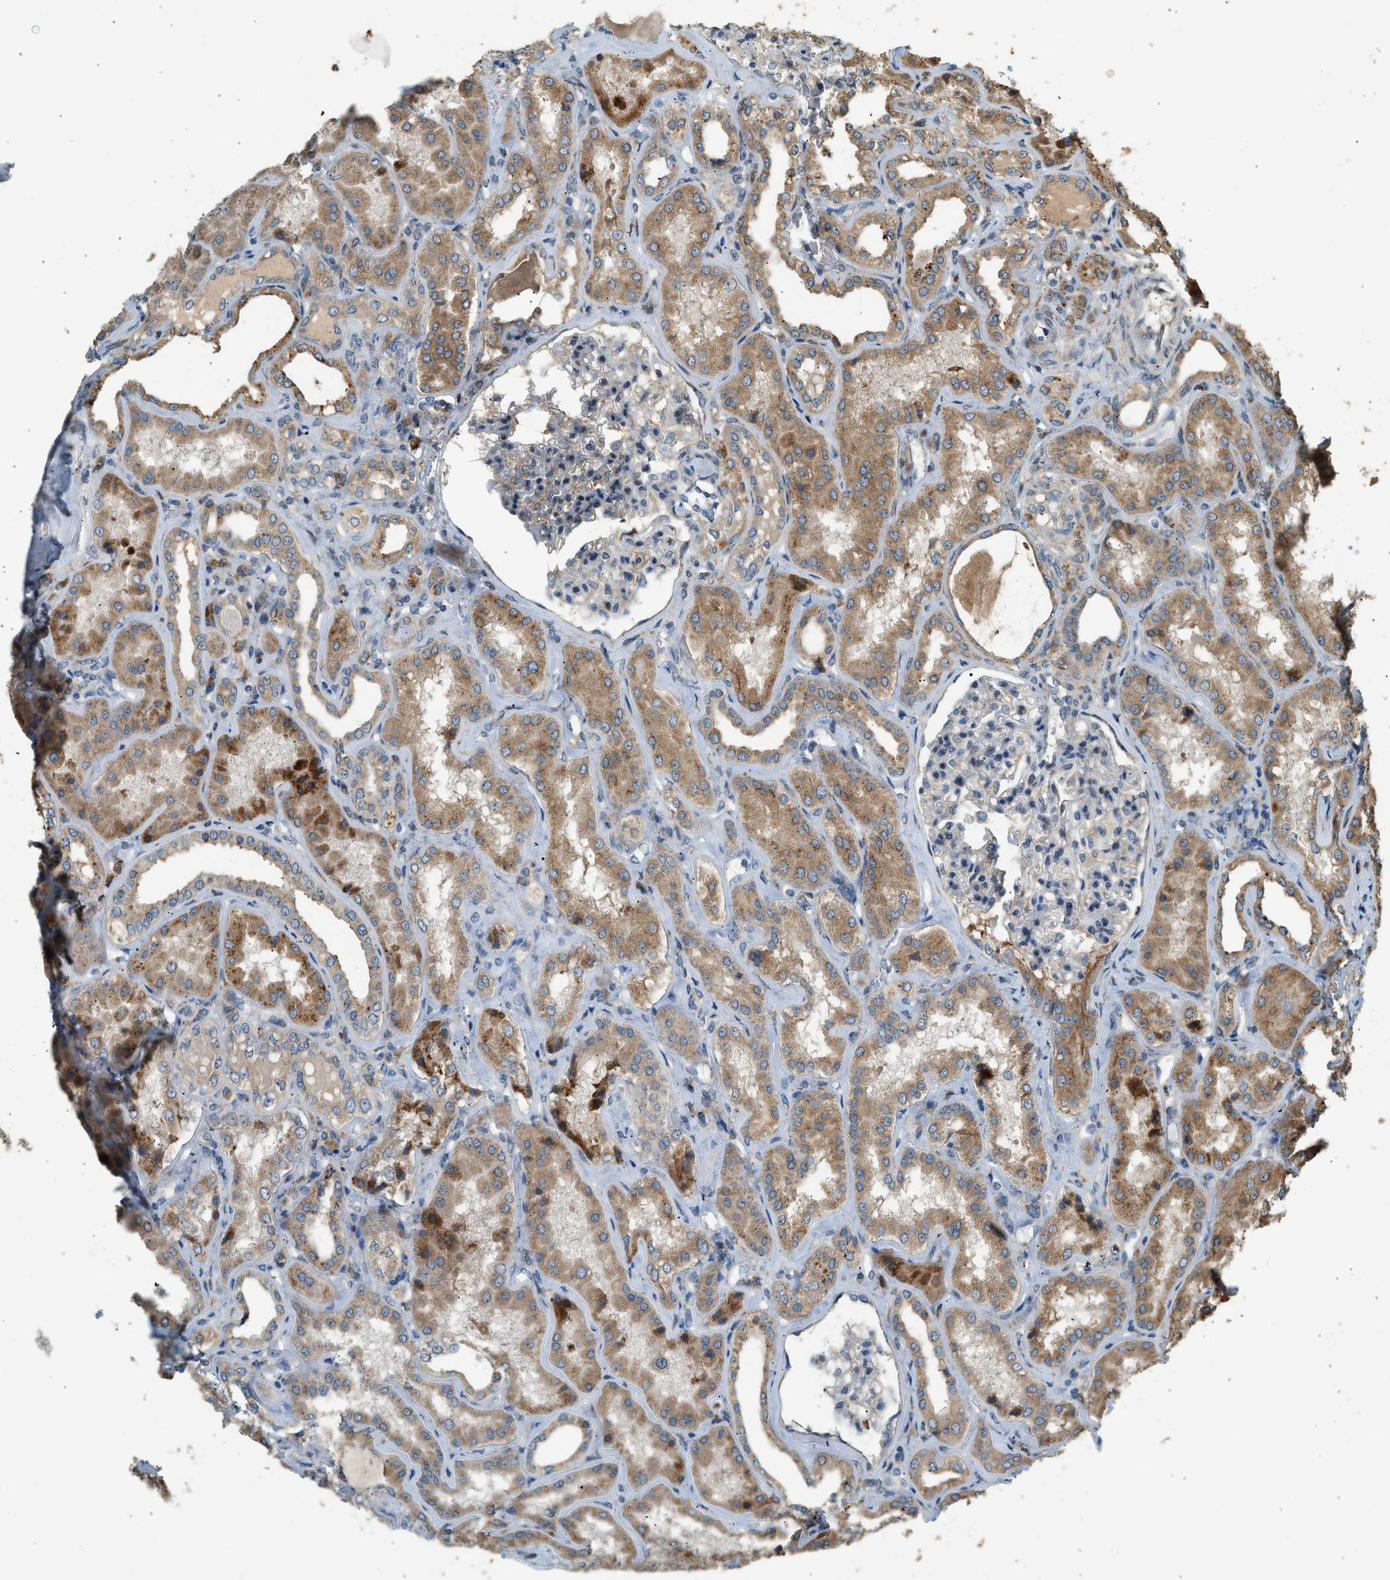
{"staining": {"intensity": "weak", "quantity": "<25%", "location": "cytoplasmic/membranous"}, "tissue": "kidney", "cell_type": "Cells in glomeruli", "image_type": "normal", "snomed": [{"axis": "morphology", "description": "Normal tissue, NOS"}, {"axis": "topography", "description": "Kidney"}], "caption": "DAB immunohistochemical staining of unremarkable kidney displays no significant expression in cells in glomeruli.", "gene": "CTSB", "patient": {"sex": "female", "age": 56}}